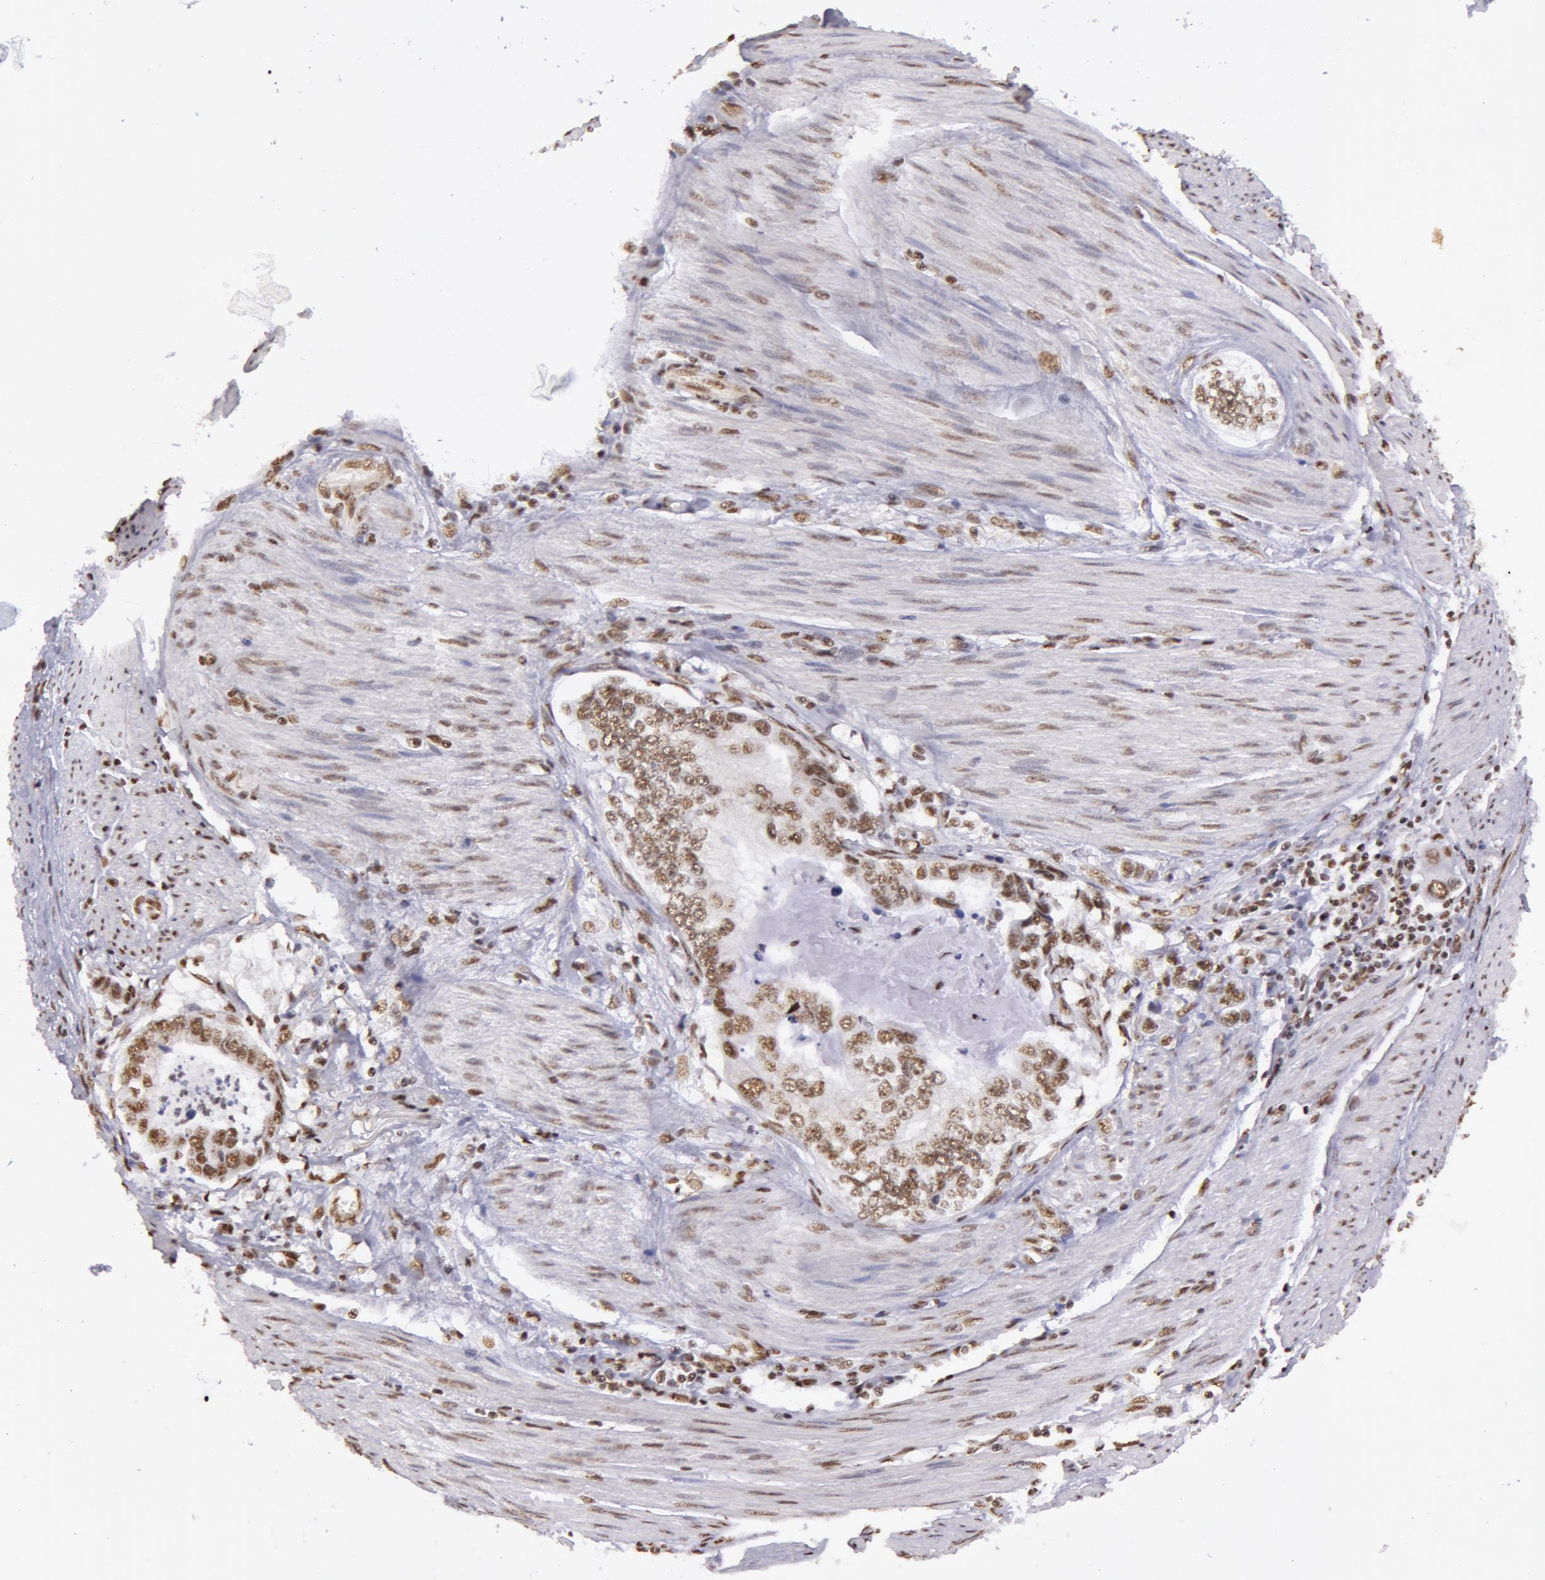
{"staining": {"intensity": "moderate", "quantity": "25%-75%", "location": "cytoplasmic/membranous,nuclear"}, "tissue": "stomach cancer", "cell_type": "Tumor cells", "image_type": "cancer", "snomed": [{"axis": "morphology", "description": "Adenocarcinoma, NOS"}, {"axis": "topography", "description": "Pancreas"}, {"axis": "topography", "description": "Stomach, upper"}], "caption": "A high-resolution histopathology image shows IHC staining of stomach cancer, which shows moderate cytoplasmic/membranous and nuclear positivity in approximately 25%-75% of tumor cells.", "gene": "VRTN", "patient": {"sex": "male", "age": 77}}